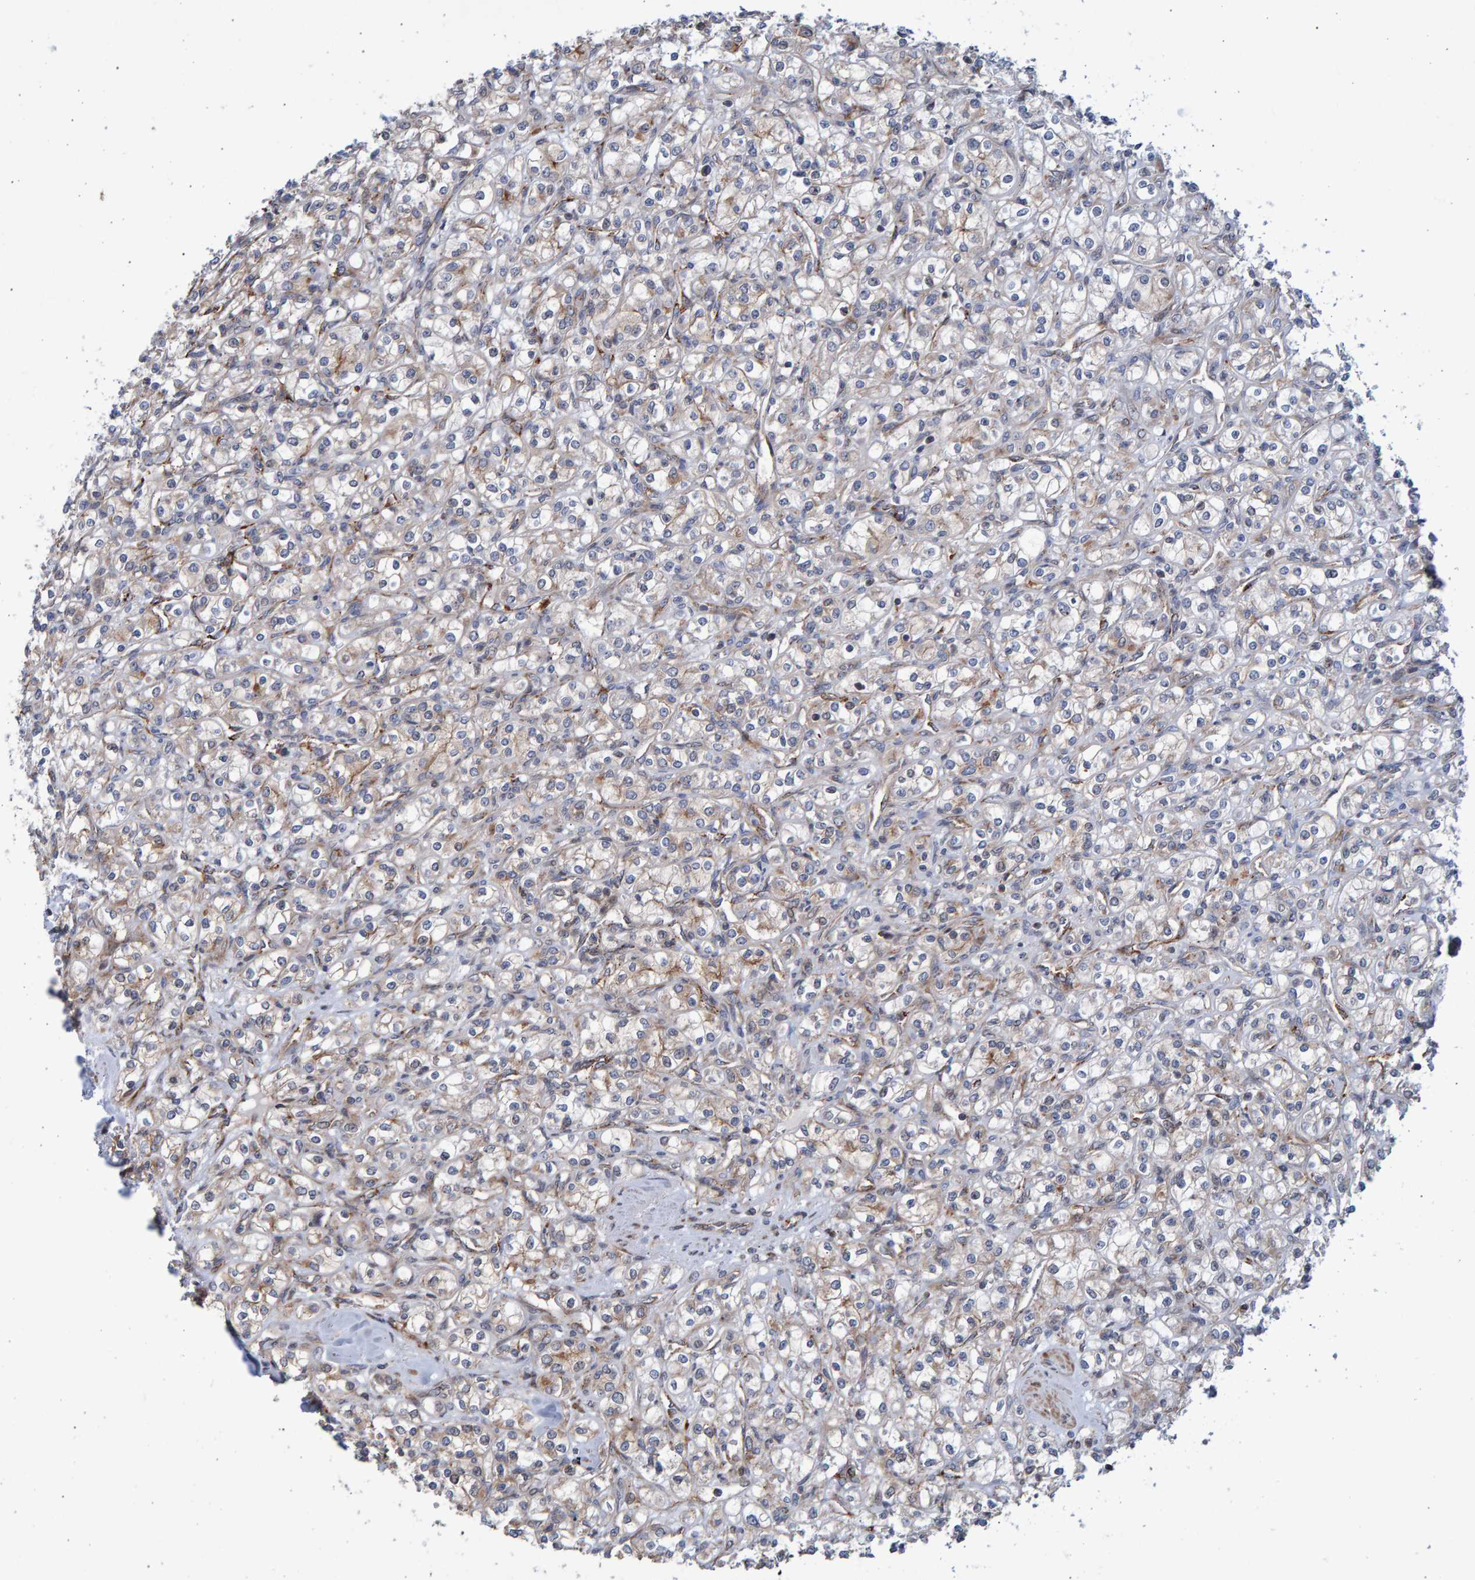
{"staining": {"intensity": "weak", "quantity": "25%-75%", "location": "cytoplasmic/membranous"}, "tissue": "renal cancer", "cell_type": "Tumor cells", "image_type": "cancer", "snomed": [{"axis": "morphology", "description": "Adenocarcinoma, NOS"}, {"axis": "topography", "description": "Kidney"}], "caption": "Protein staining reveals weak cytoplasmic/membranous positivity in about 25%-75% of tumor cells in renal adenocarcinoma.", "gene": "LRBA", "patient": {"sex": "male", "age": 77}}